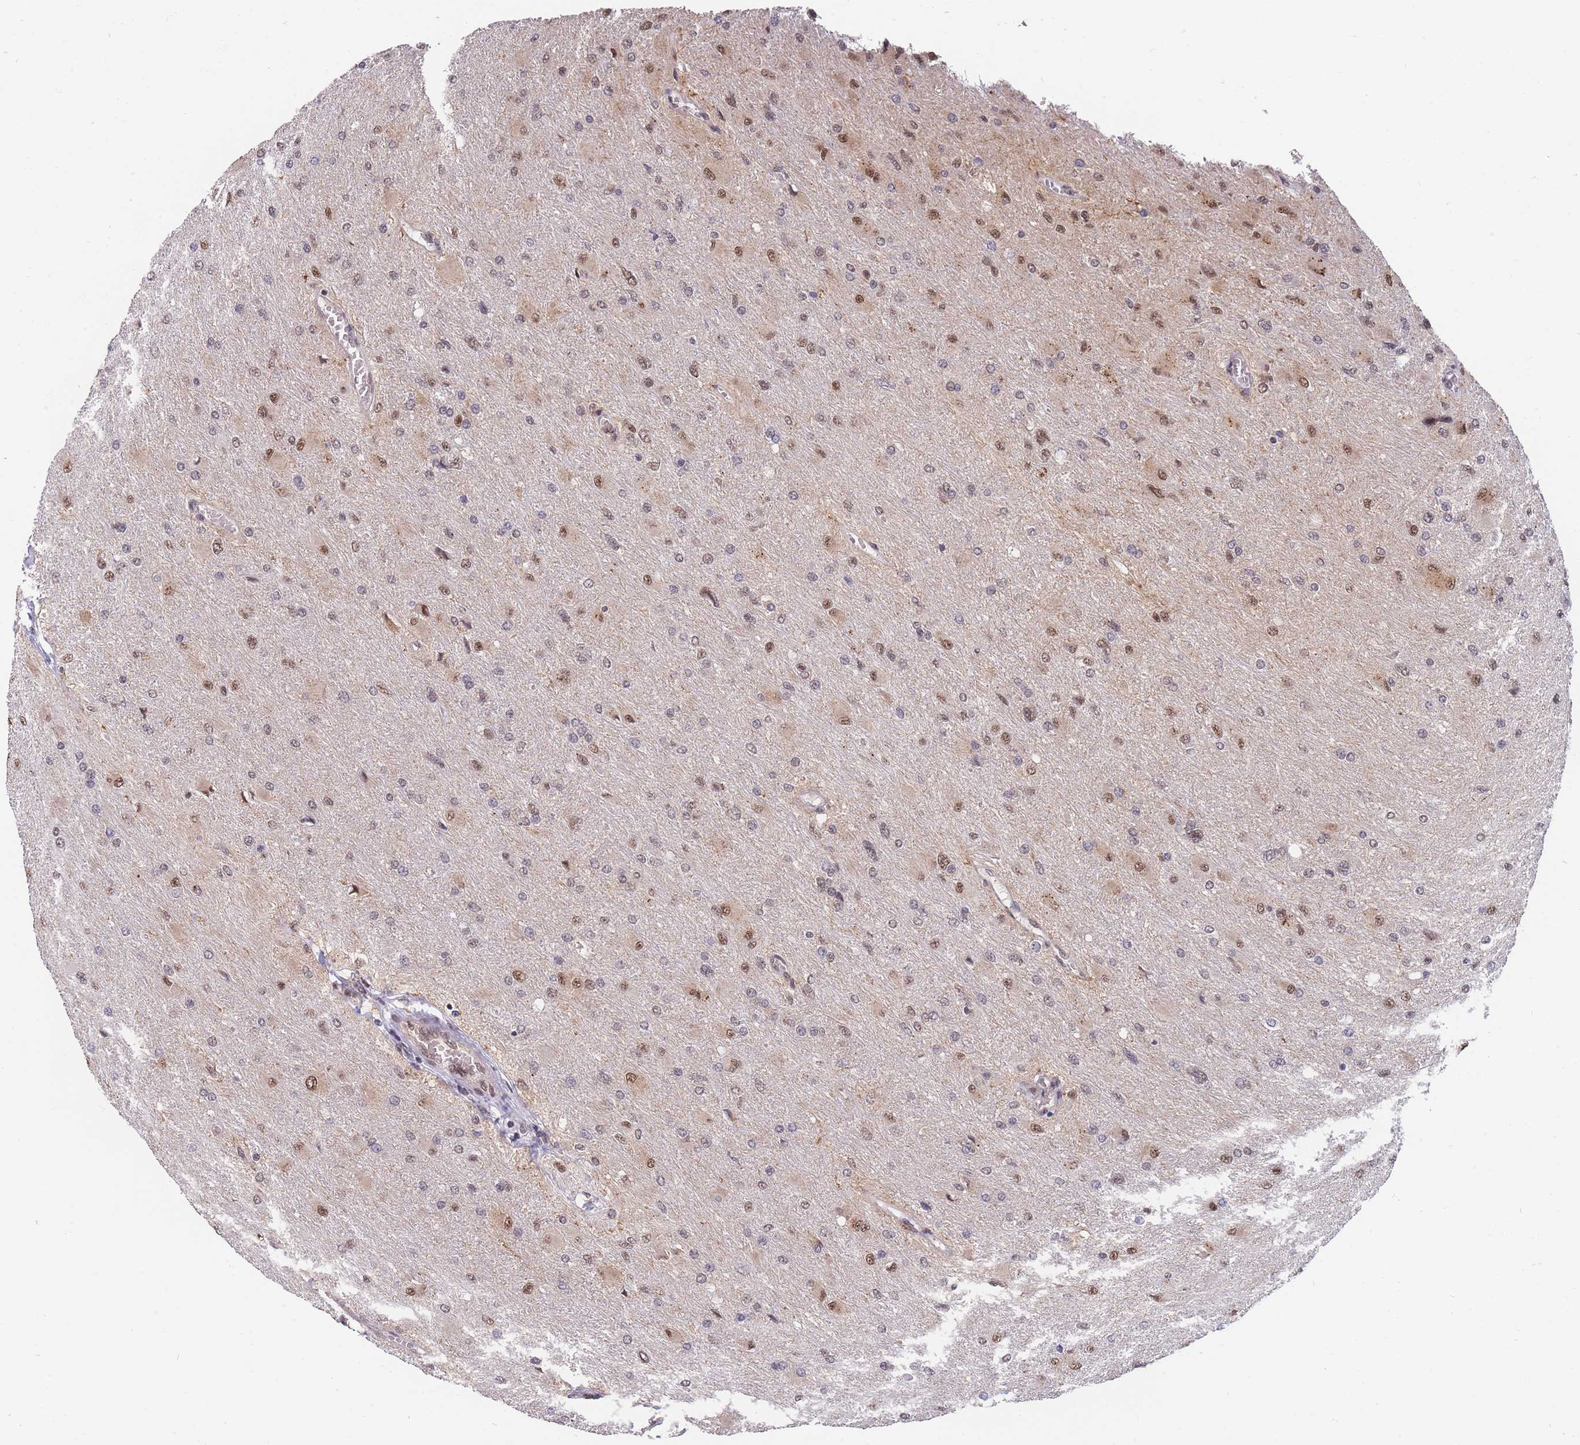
{"staining": {"intensity": "moderate", "quantity": "25%-75%", "location": "nuclear"}, "tissue": "glioma", "cell_type": "Tumor cells", "image_type": "cancer", "snomed": [{"axis": "morphology", "description": "Glioma, malignant, High grade"}, {"axis": "topography", "description": "Cerebral cortex"}], "caption": "Protein staining of high-grade glioma (malignant) tissue reveals moderate nuclear positivity in about 25%-75% of tumor cells.", "gene": "SNRPA1", "patient": {"sex": "female", "age": 36}}